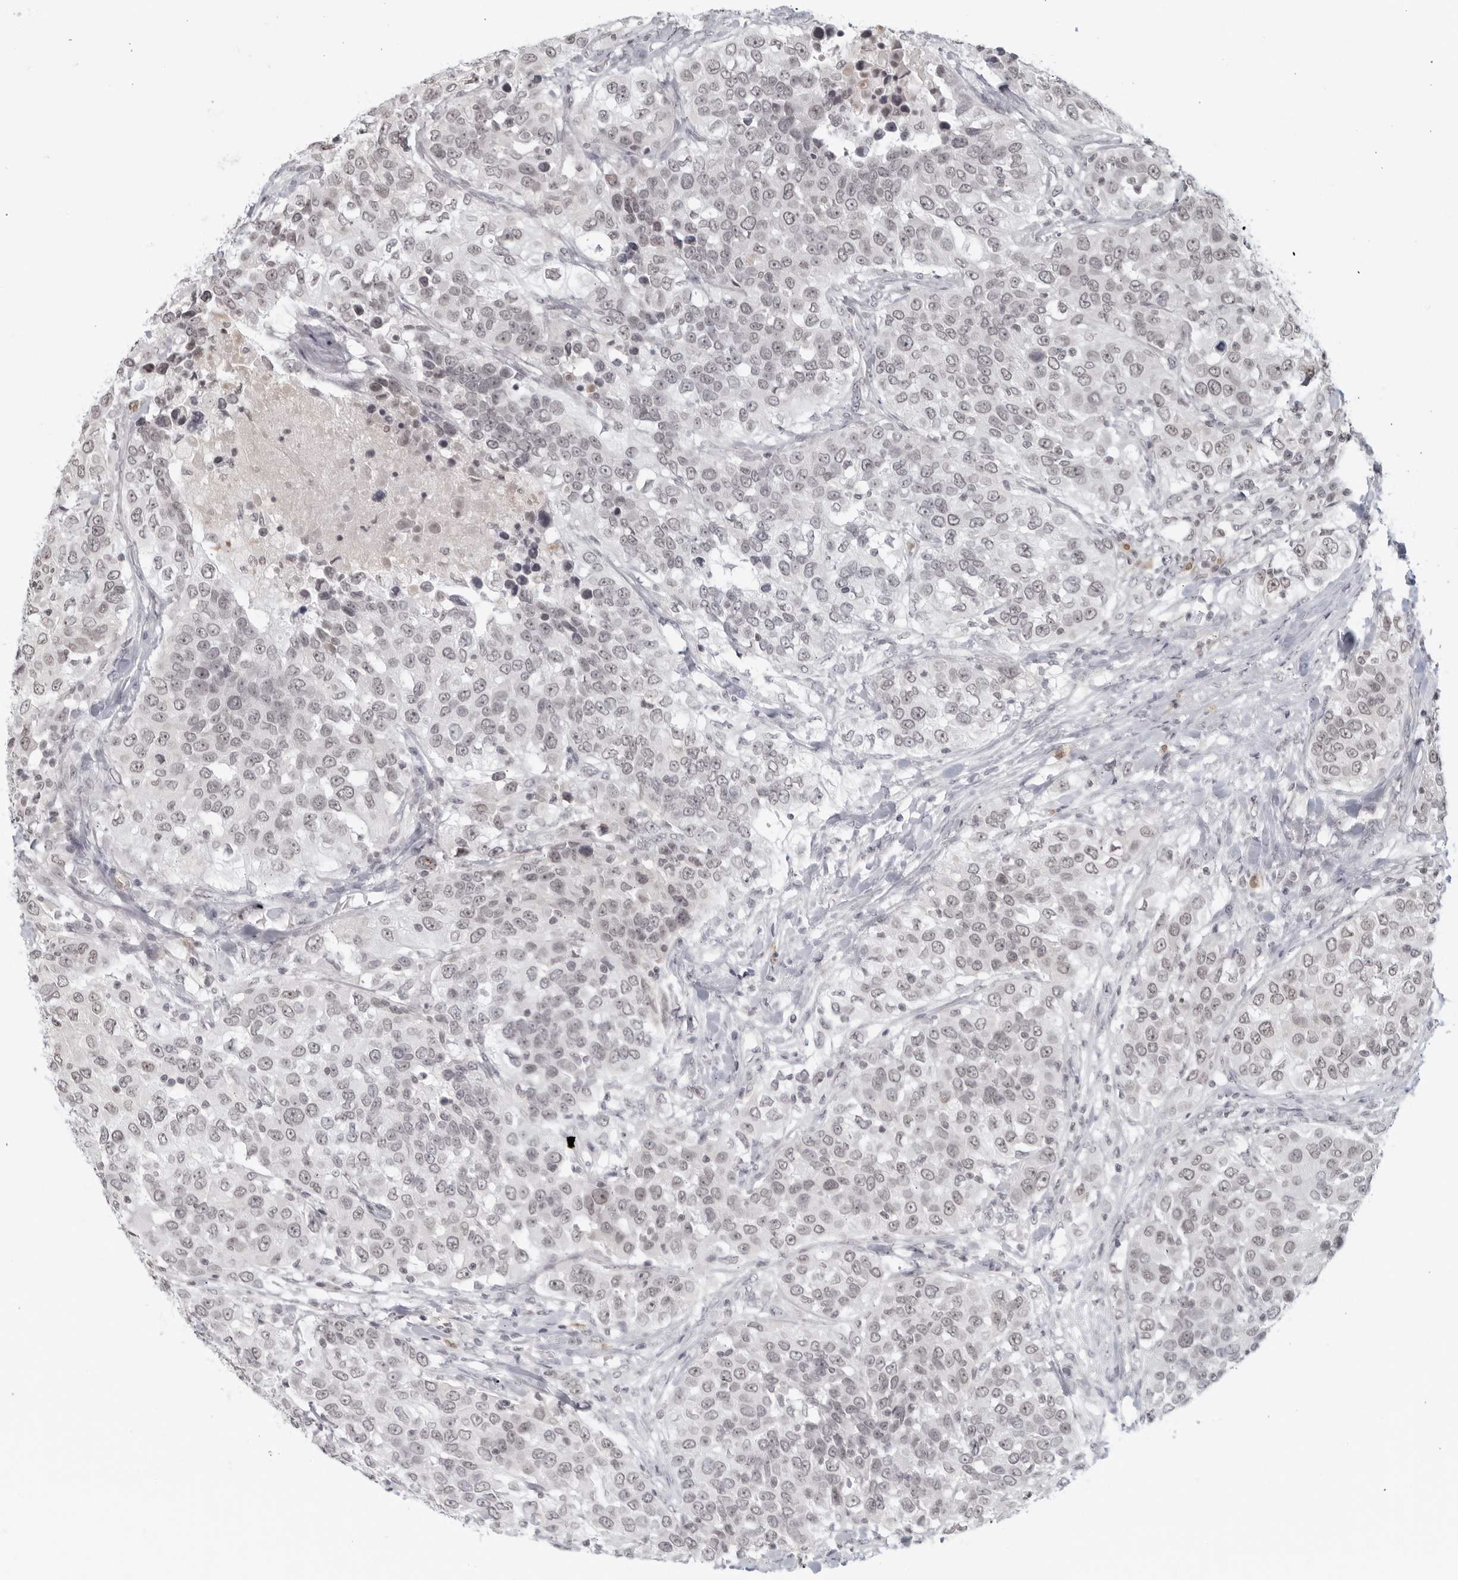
{"staining": {"intensity": "weak", "quantity": "<25%", "location": "nuclear"}, "tissue": "urothelial cancer", "cell_type": "Tumor cells", "image_type": "cancer", "snomed": [{"axis": "morphology", "description": "Urothelial carcinoma, High grade"}, {"axis": "topography", "description": "Urinary bladder"}], "caption": "The histopathology image displays no significant expression in tumor cells of high-grade urothelial carcinoma.", "gene": "RAB11FIP3", "patient": {"sex": "female", "age": 80}}